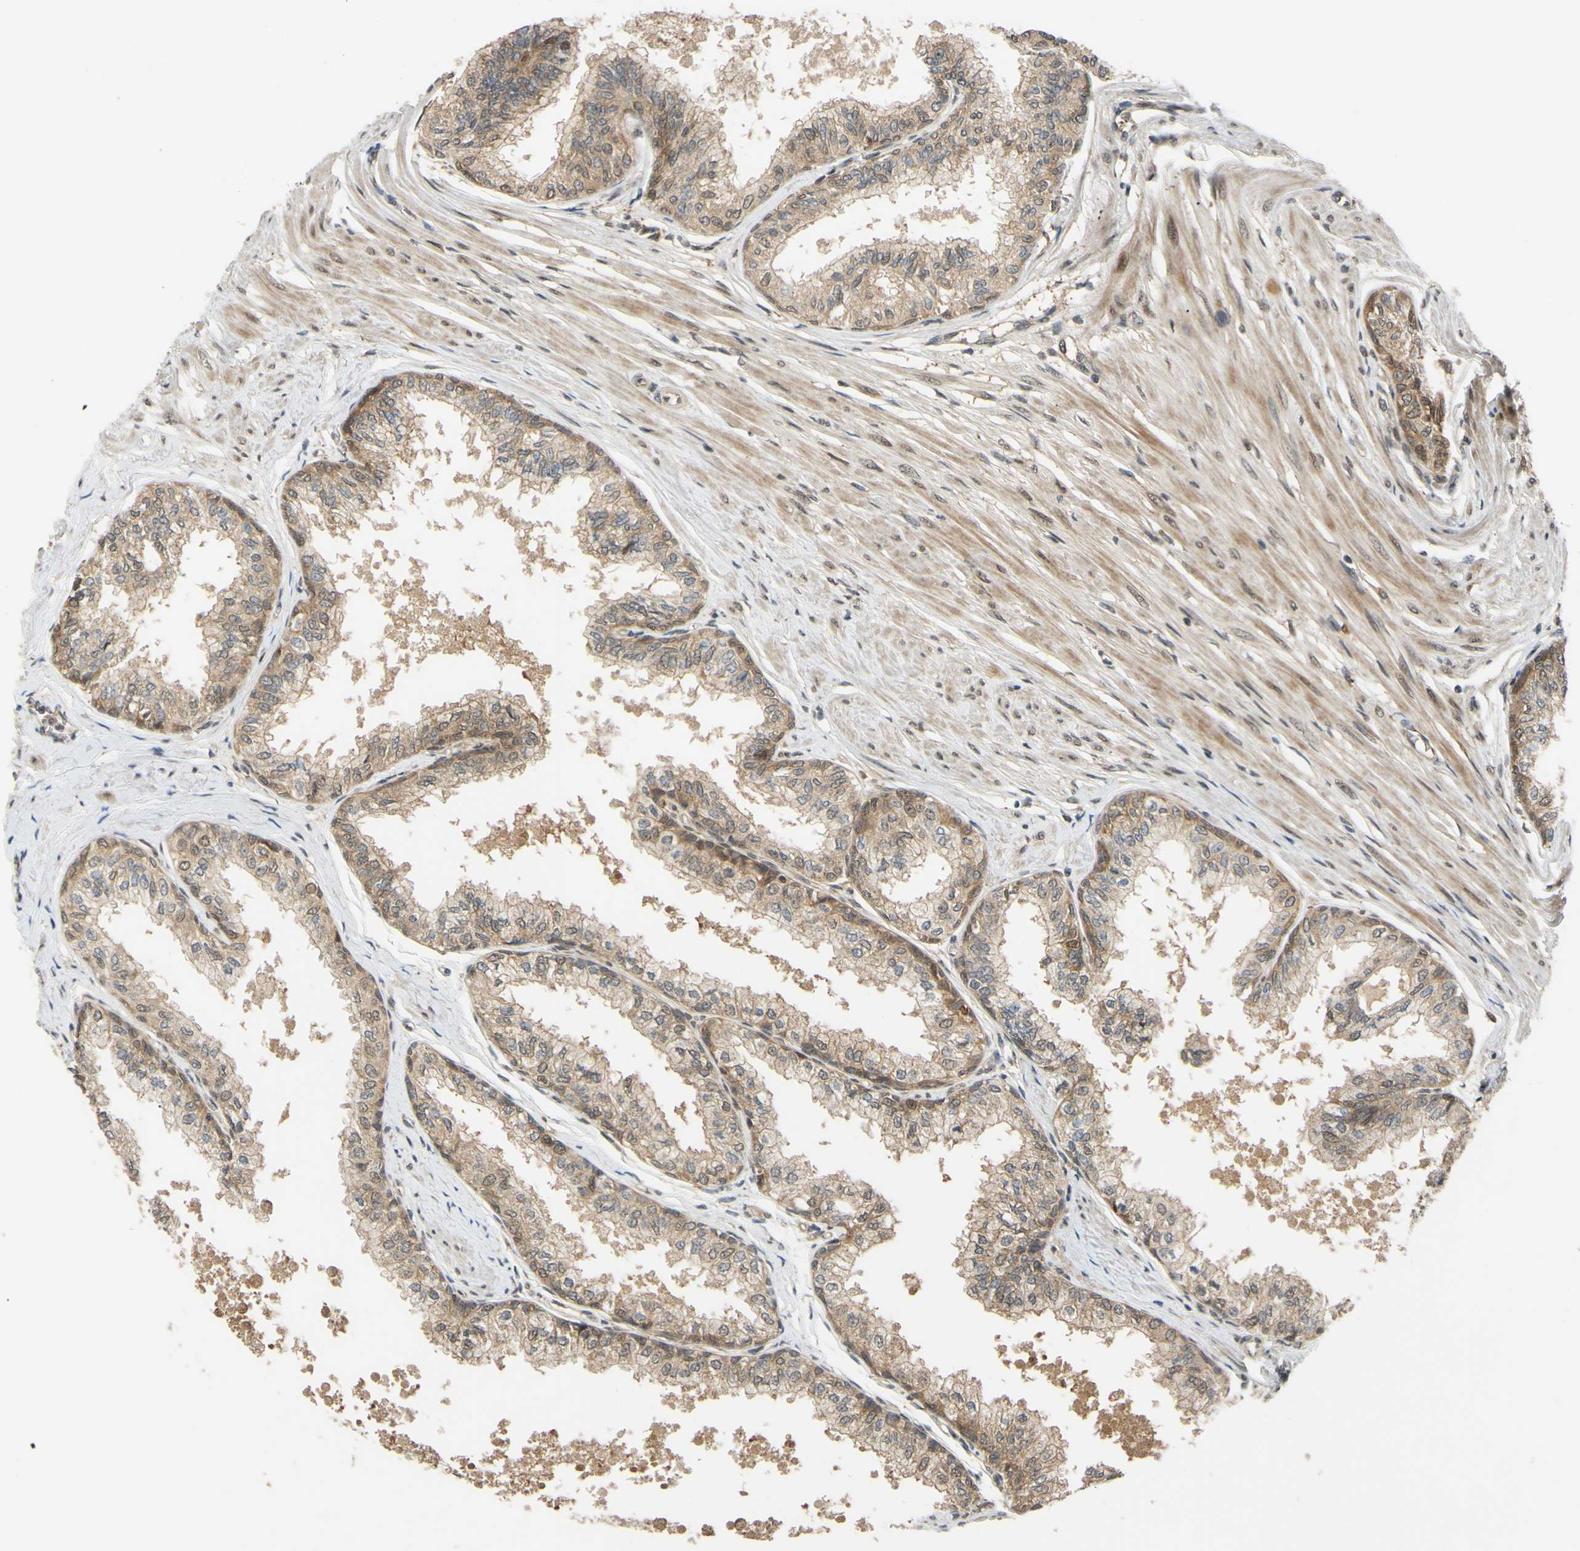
{"staining": {"intensity": "moderate", "quantity": ">75%", "location": "cytoplasmic/membranous"}, "tissue": "prostate", "cell_type": "Glandular cells", "image_type": "normal", "snomed": [{"axis": "morphology", "description": "Normal tissue, NOS"}, {"axis": "topography", "description": "Prostate"}, {"axis": "topography", "description": "Seminal veicle"}], "caption": "Immunohistochemical staining of benign human prostate displays moderate cytoplasmic/membranous protein expression in approximately >75% of glandular cells.", "gene": "ABCC8", "patient": {"sex": "male", "age": 60}}